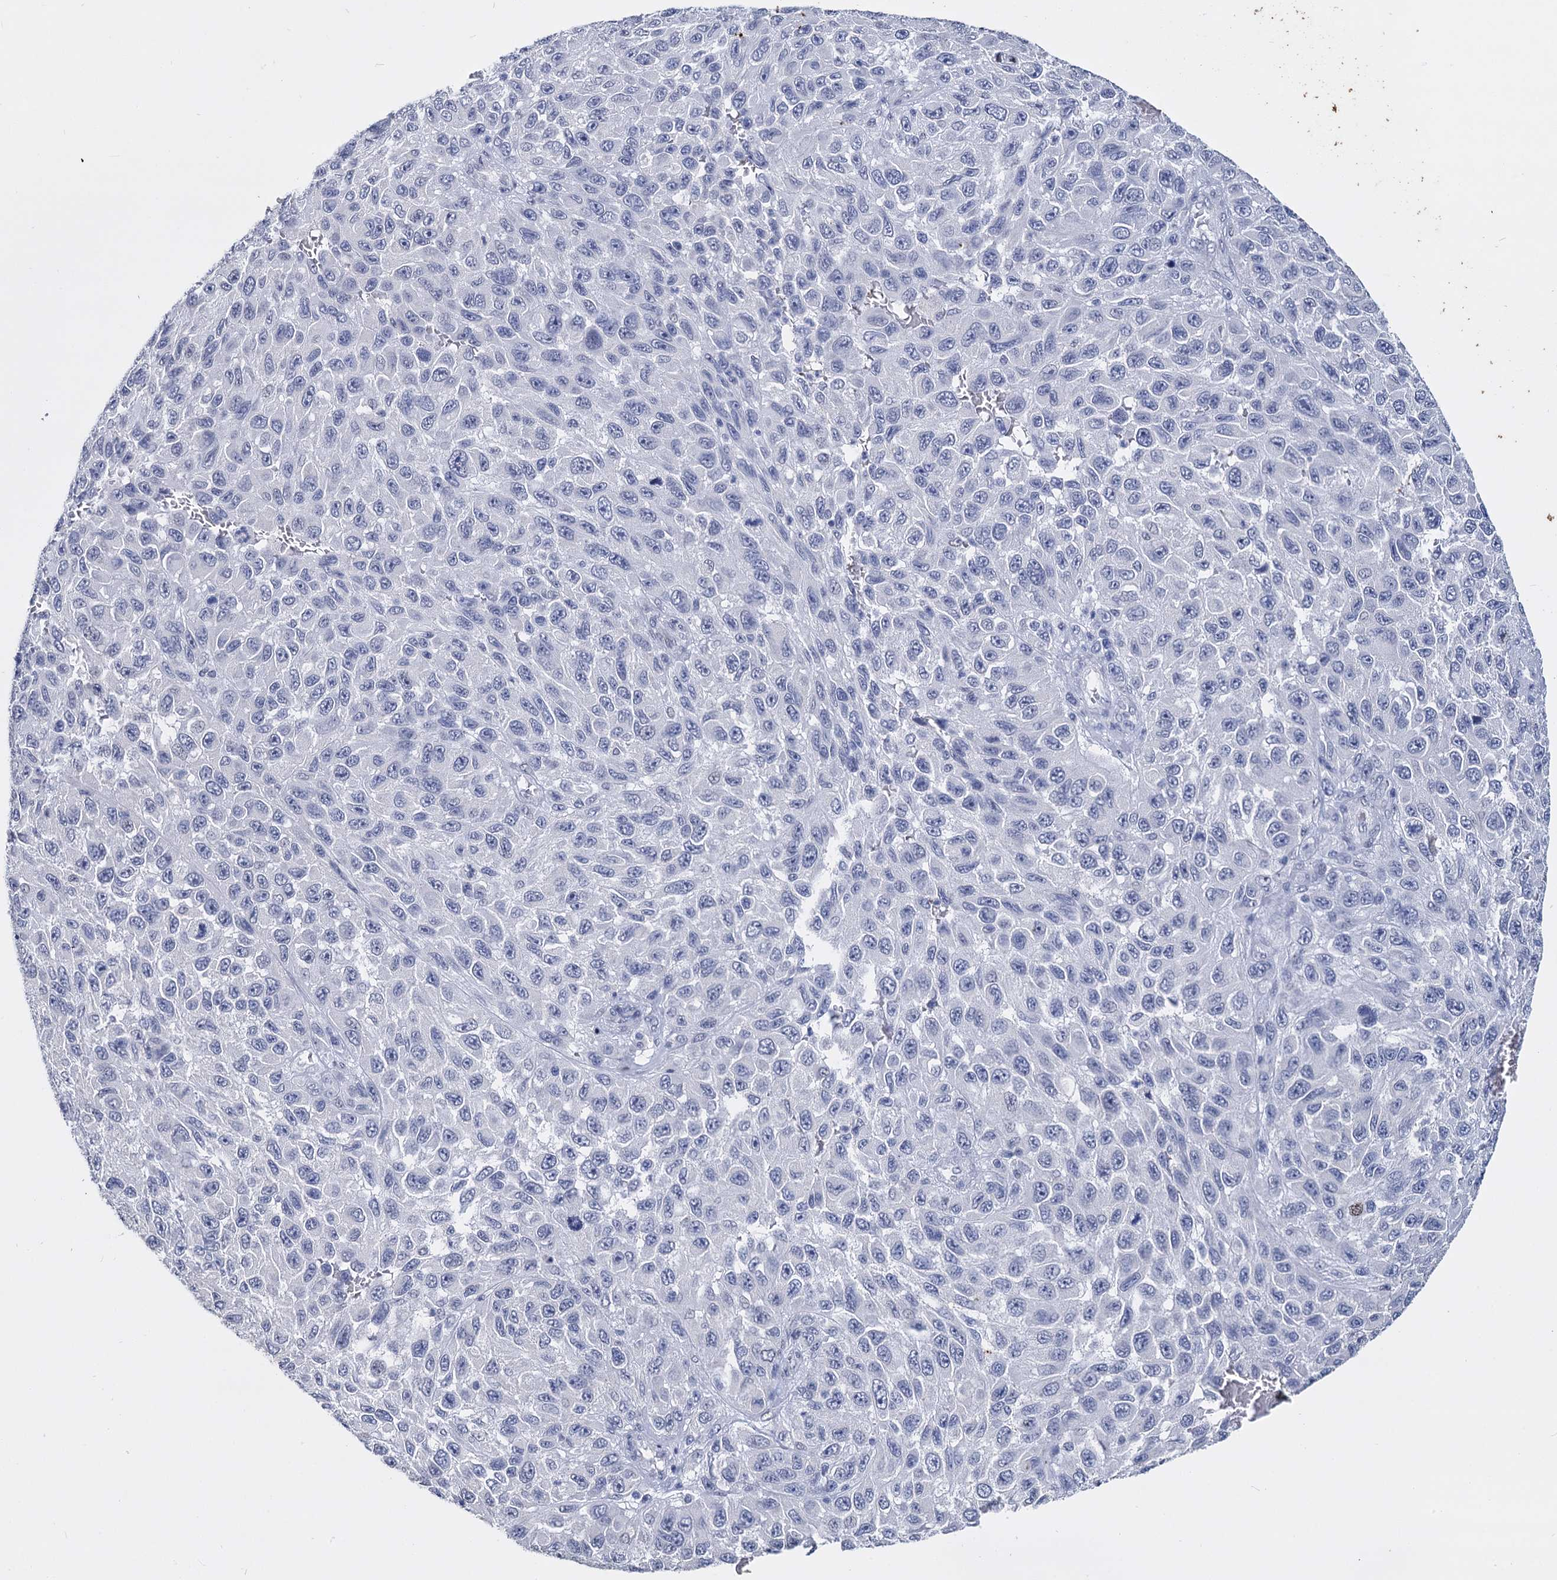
{"staining": {"intensity": "negative", "quantity": "none", "location": "none"}, "tissue": "melanoma", "cell_type": "Tumor cells", "image_type": "cancer", "snomed": [{"axis": "morphology", "description": "Normal tissue, NOS"}, {"axis": "morphology", "description": "Malignant melanoma, NOS"}, {"axis": "topography", "description": "Skin"}], "caption": "IHC of melanoma demonstrates no positivity in tumor cells.", "gene": "MAGEA4", "patient": {"sex": "female", "age": 96}}